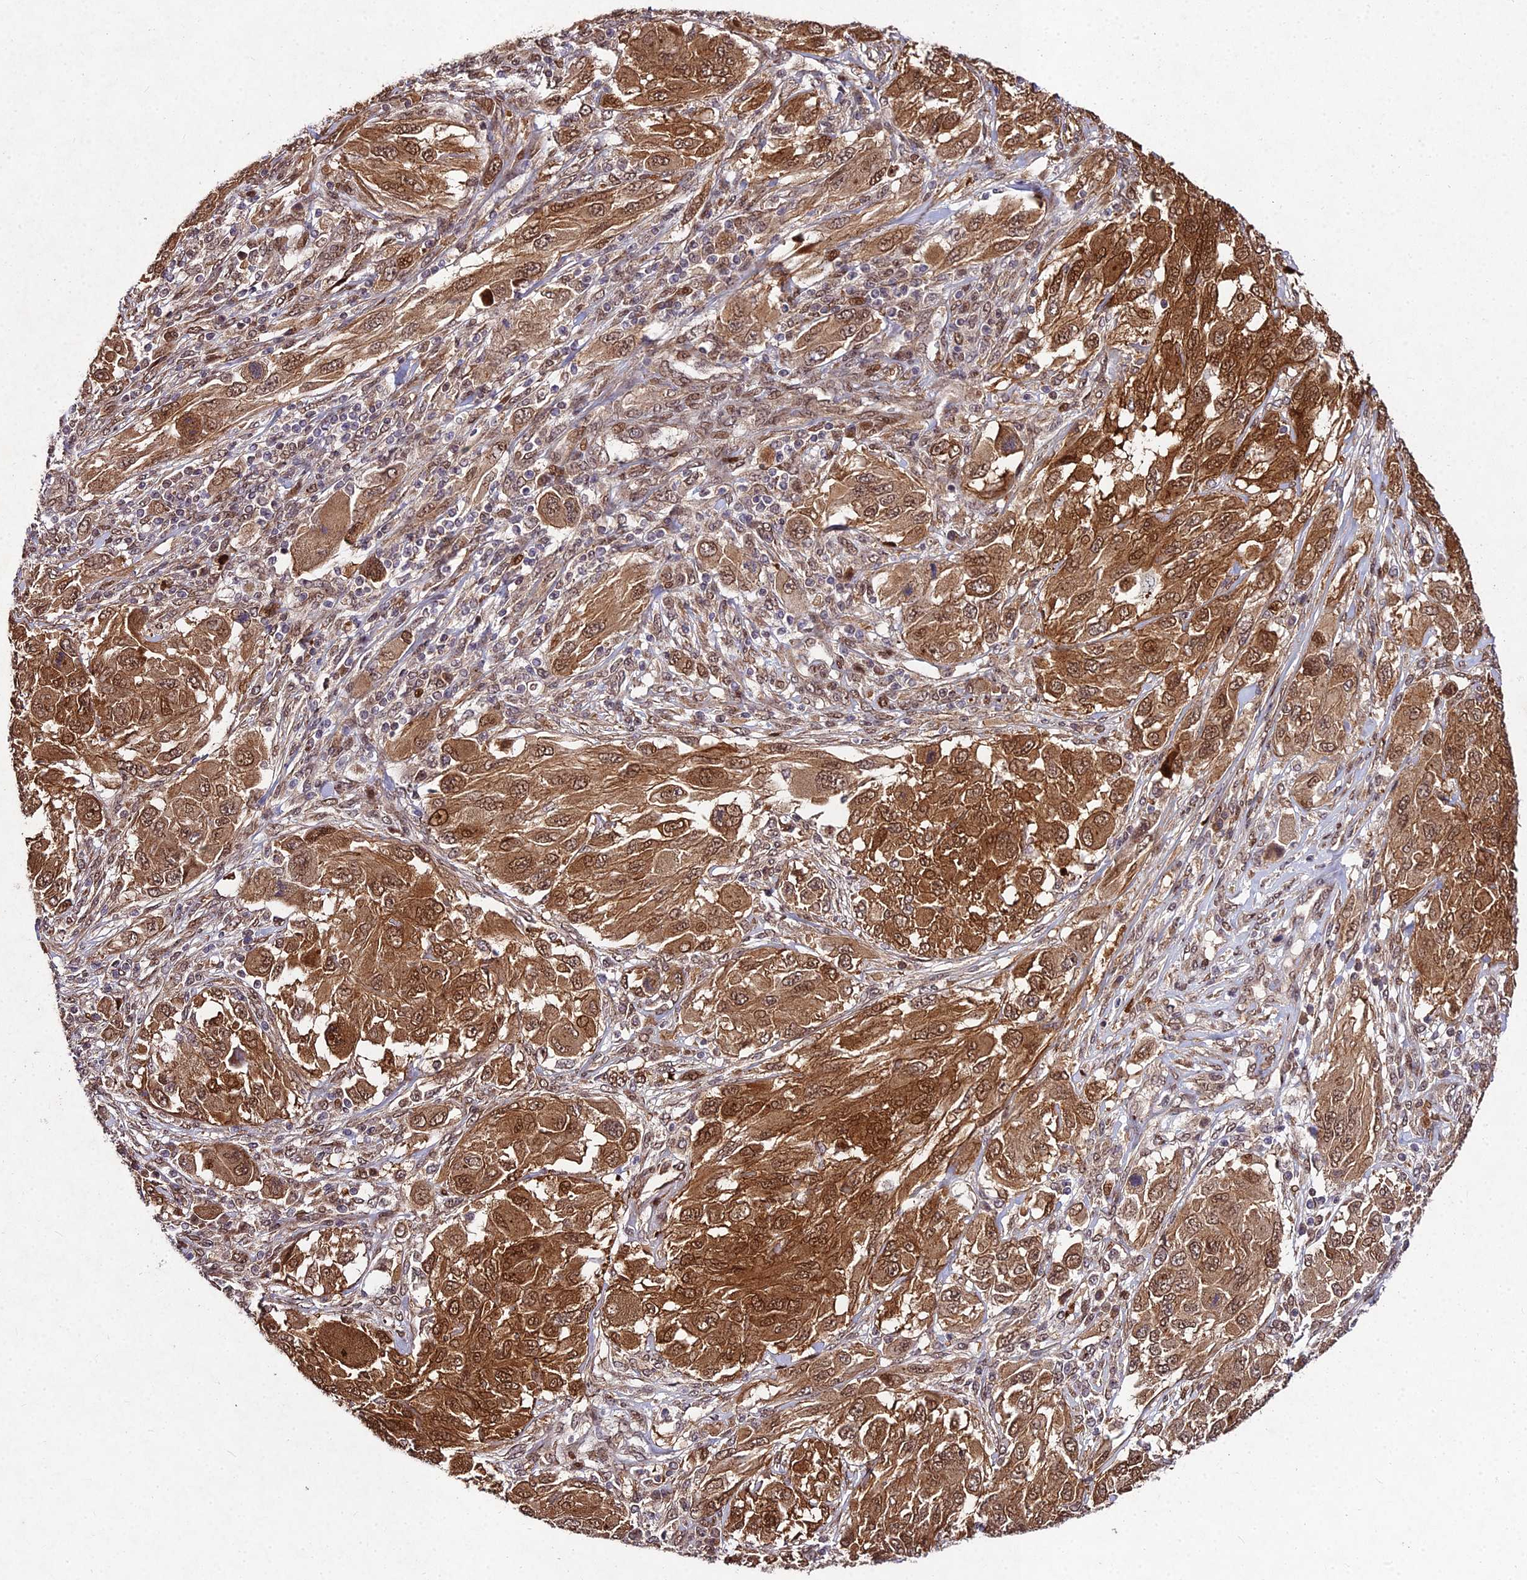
{"staining": {"intensity": "strong", "quantity": ">75%", "location": "cytoplasmic/membranous,nuclear"}, "tissue": "melanoma", "cell_type": "Tumor cells", "image_type": "cancer", "snomed": [{"axis": "morphology", "description": "Malignant melanoma, NOS"}, {"axis": "topography", "description": "Skin"}], "caption": "The photomicrograph demonstrates a brown stain indicating the presence of a protein in the cytoplasmic/membranous and nuclear of tumor cells in malignant melanoma. Nuclei are stained in blue.", "gene": "MKKS", "patient": {"sex": "female", "age": 91}}